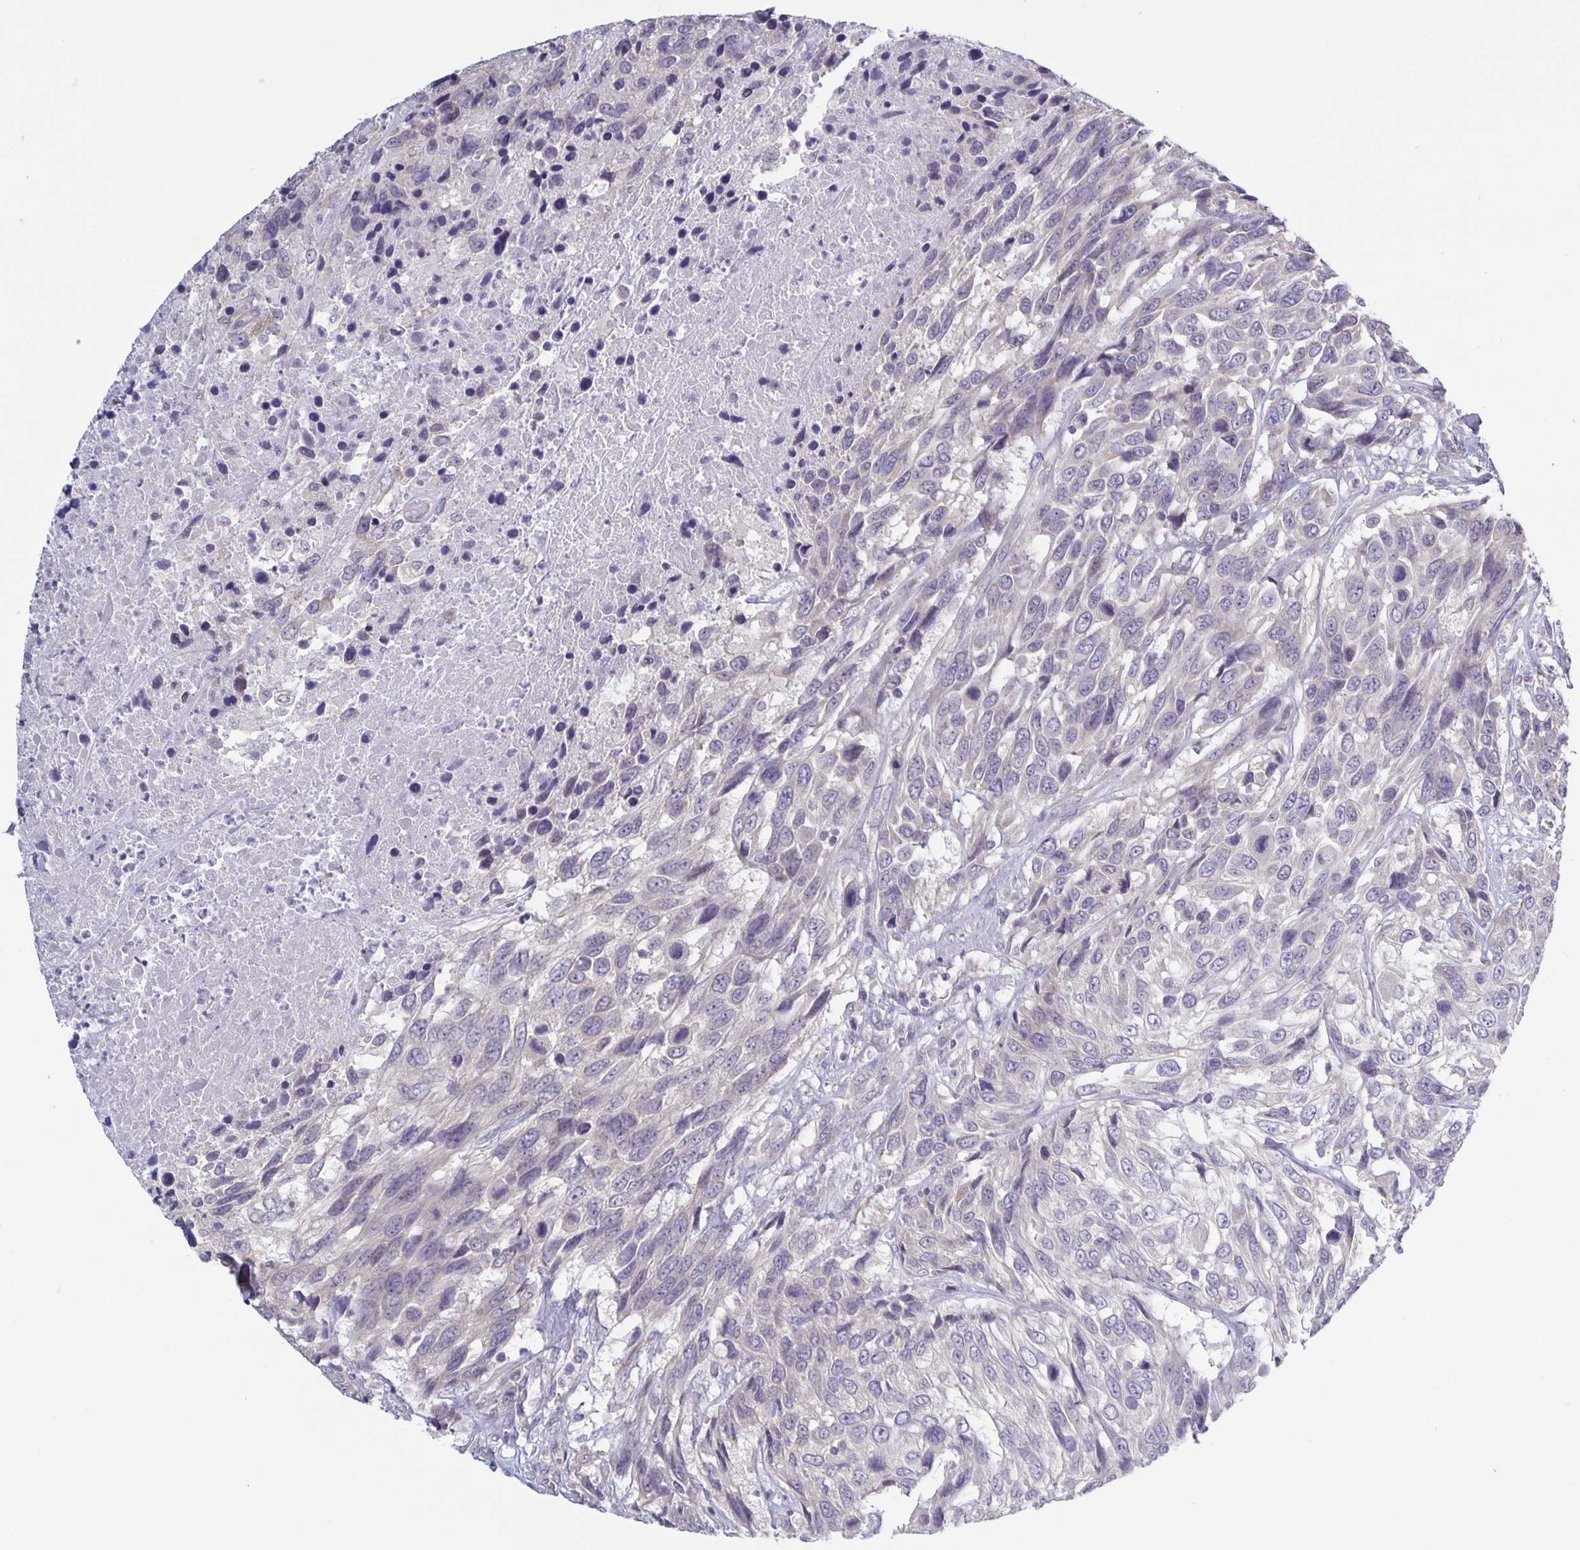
{"staining": {"intensity": "negative", "quantity": "none", "location": "none"}, "tissue": "urothelial cancer", "cell_type": "Tumor cells", "image_type": "cancer", "snomed": [{"axis": "morphology", "description": "Urothelial carcinoma, High grade"}, {"axis": "topography", "description": "Urinary bladder"}], "caption": "Immunohistochemical staining of human urothelial cancer exhibits no significant expression in tumor cells.", "gene": "PLCB3", "patient": {"sex": "female", "age": 70}}